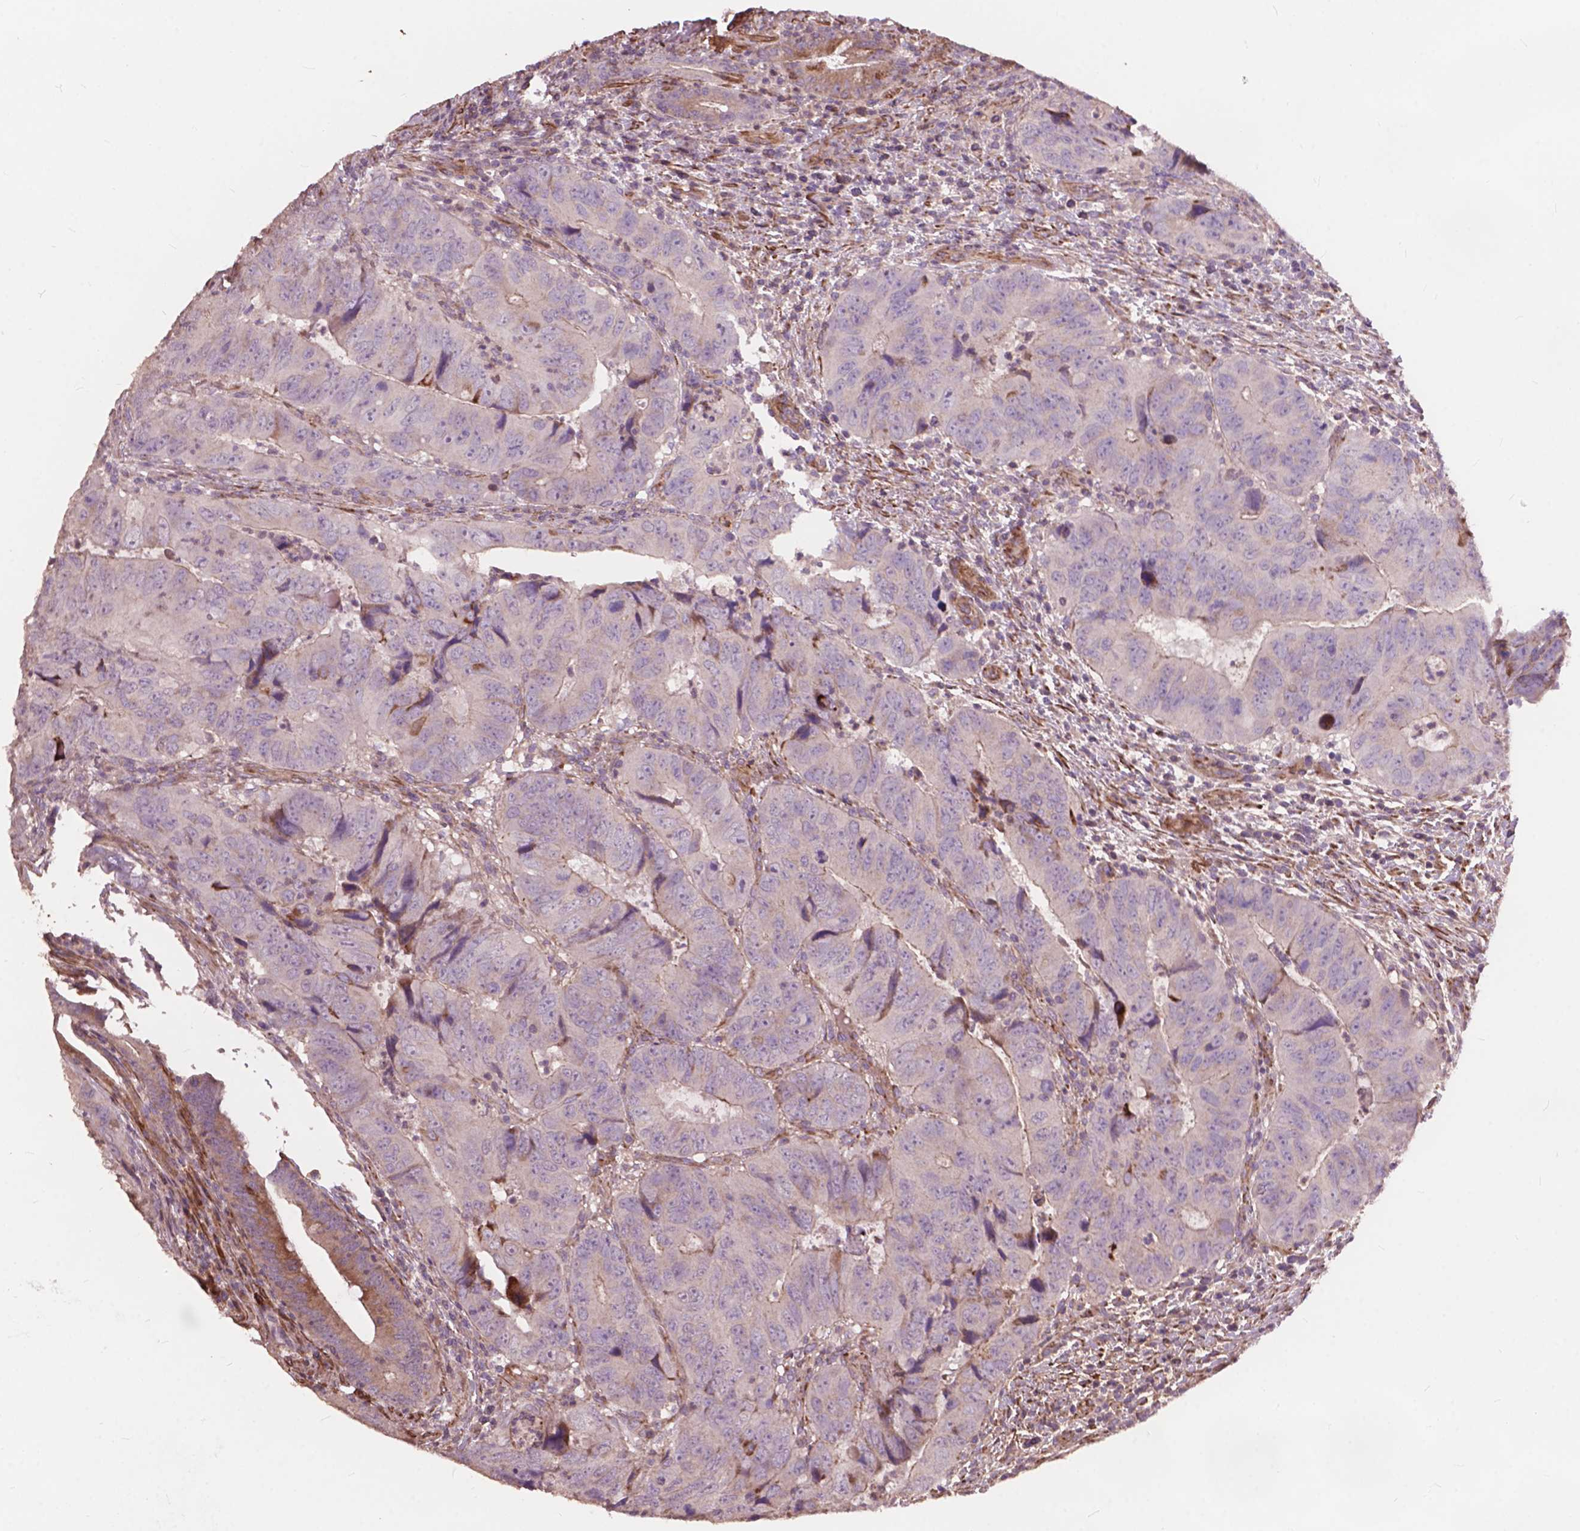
{"staining": {"intensity": "negative", "quantity": "none", "location": "none"}, "tissue": "colorectal cancer", "cell_type": "Tumor cells", "image_type": "cancer", "snomed": [{"axis": "morphology", "description": "Adenocarcinoma, NOS"}, {"axis": "topography", "description": "Colon"}], "caption": "Immunohistochemical staining of human colorectal cancer (adenocarcinoma) shows no significant staining in tumor cells. (DAB immunohistochemistry with hematoxylin counter stain).", "gene": "FNIP1", "patient": {"sex": "male", "age": 79}}